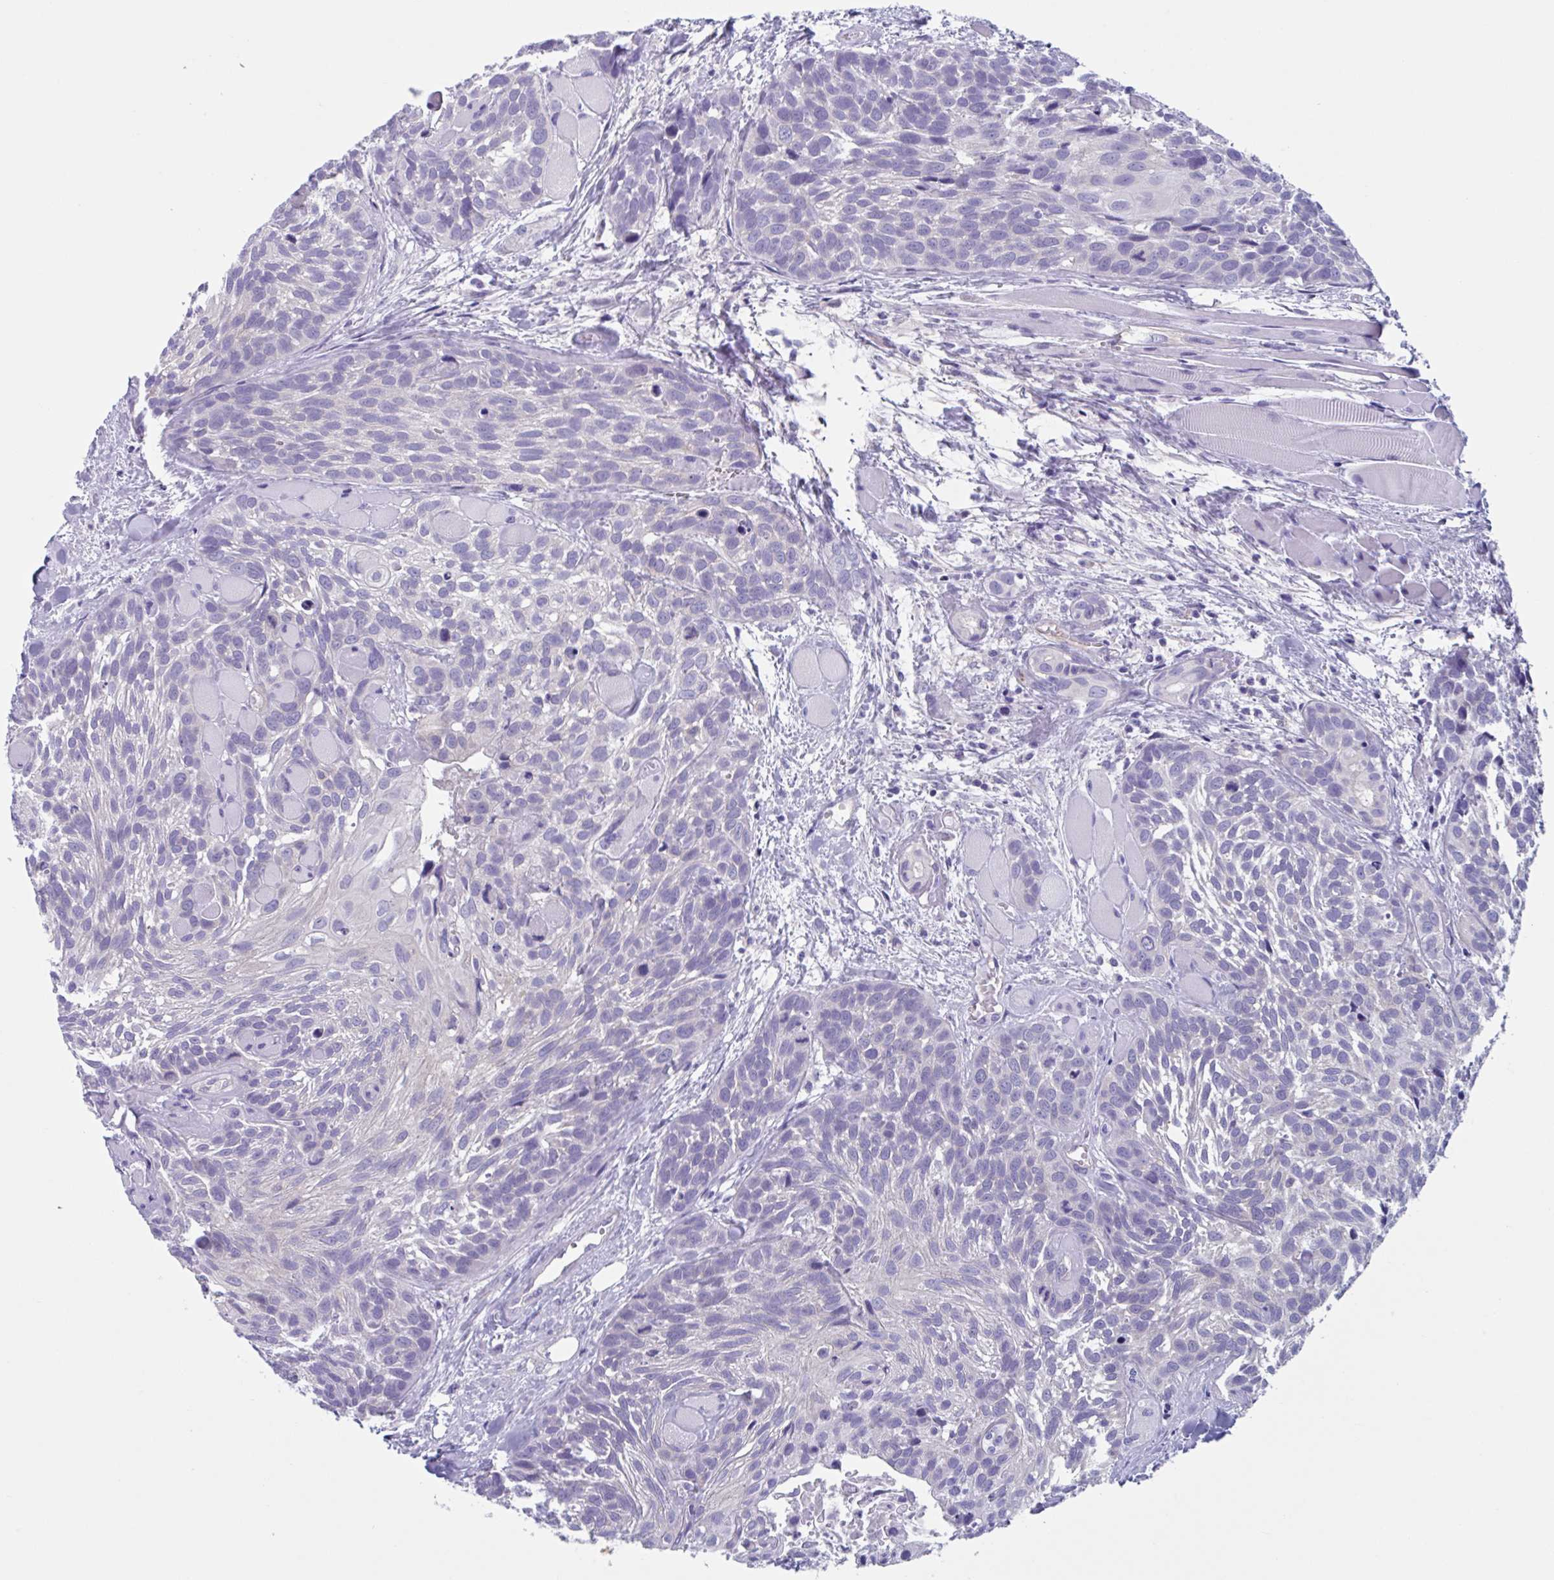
{"staining": {"intensity": "negative", "quantity": "none", "location": "none"}, "tissue": "head and neck cancer", "cell_type": "Tumor cells", "image_type": "cancer", "snomed": [{"axis": "morphology", "description": "Squamous cell carcinoma, NOS"}, {"axis": "topography", "description": "Head-Neck"}], "caption": "Tumor cells show no significant expression in head and neck cancer (squamous cell carcinoma).", "gene": "LPIN3", "patient": {"sex": "female", "age": 50}}